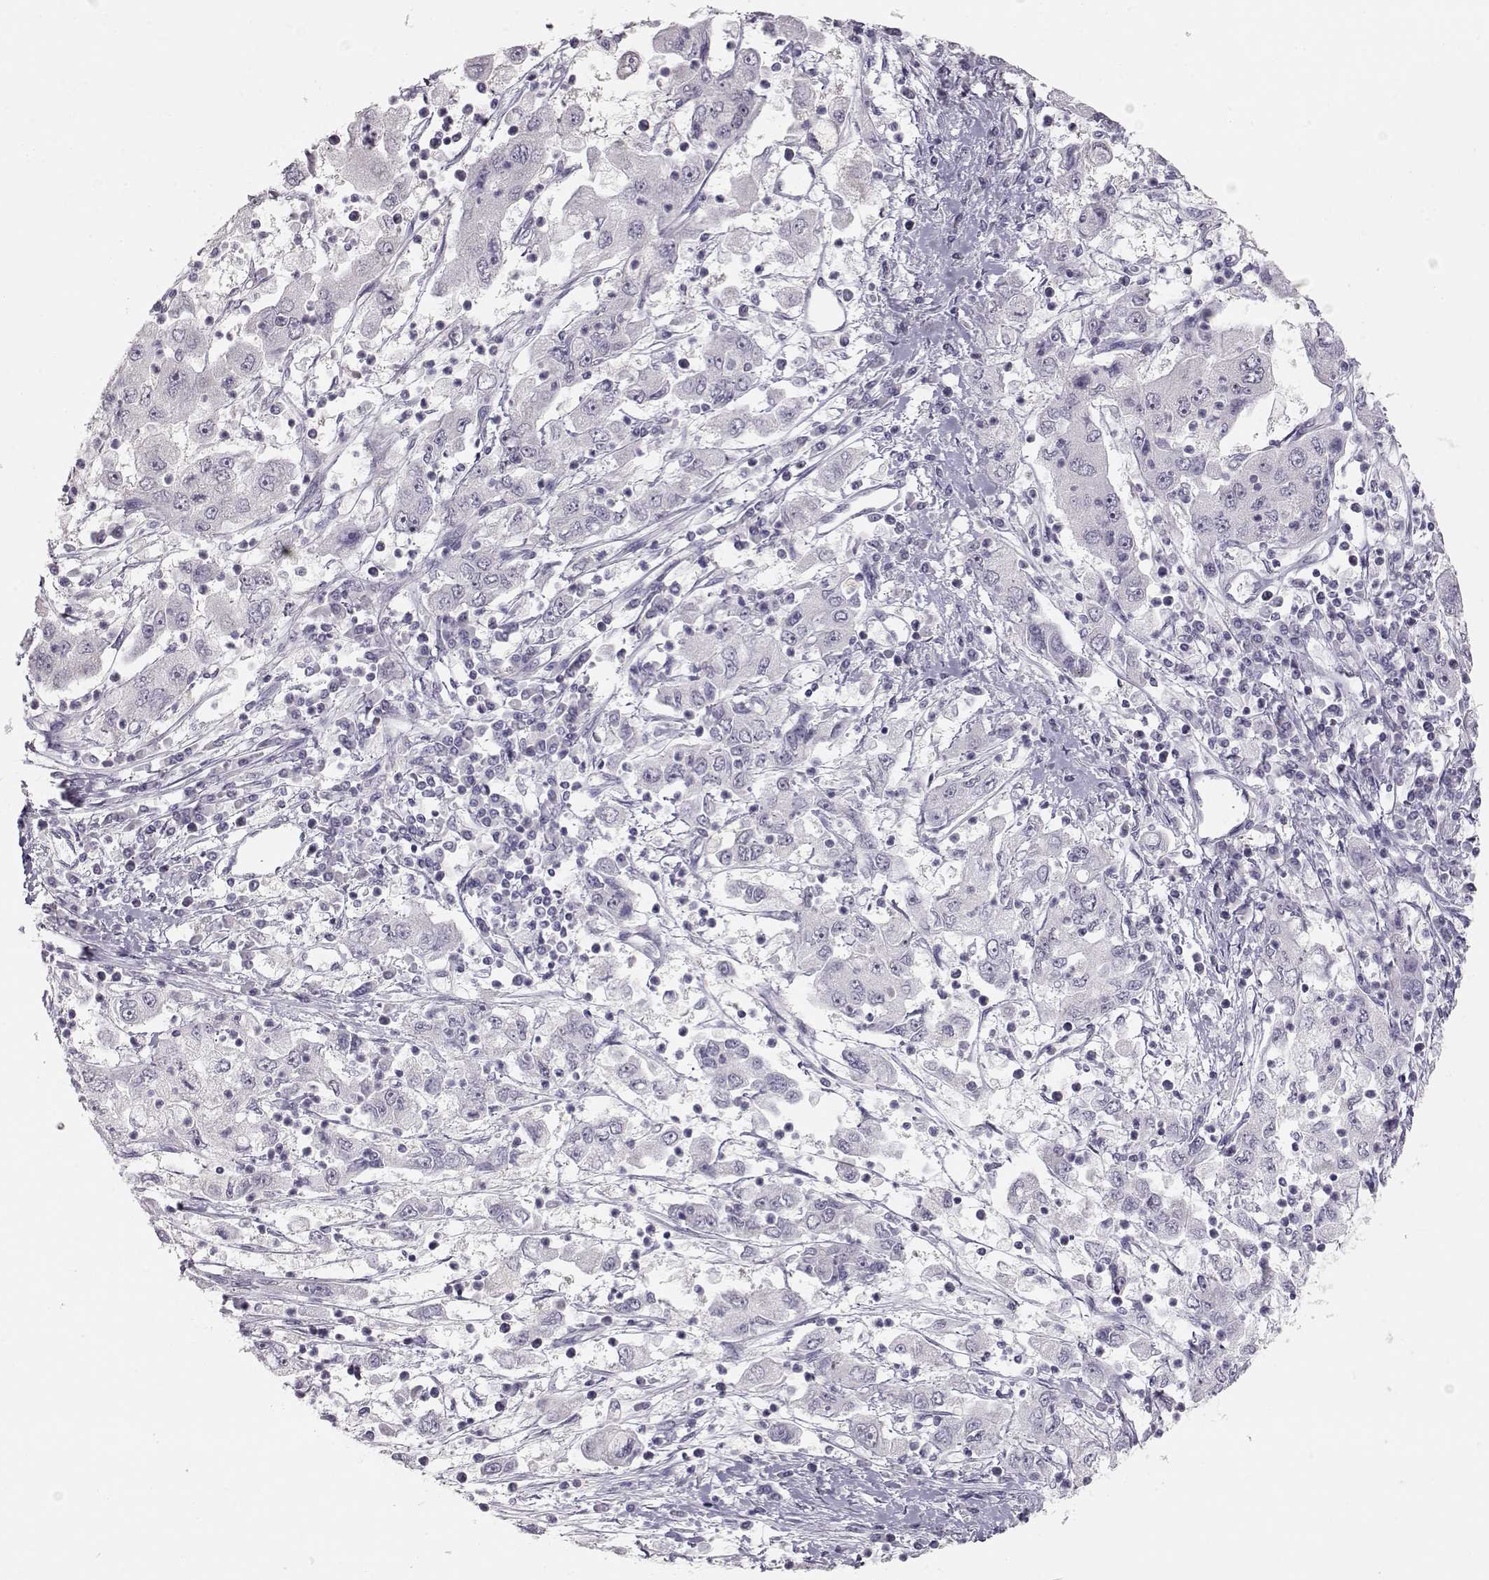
{"staining": {"intensity": "negative", "quantity": "none", "location": "none"}, "tissue": "cervical cancer", "cell_type": "Tumor cells", "image_type": "cancer", "snomed": [{"axis": "morphology", "description": "Squamous cell carcinoma, NOS"}, {"axis": "topography", "description": "Cervix"}], "caption": "This micrograph is of squamous cell carcinoma (cervical) stained with immunohistochemistry (IHC) to label a protein in brown with the nuclei are counter-stained blue. There is no staining in tumor cells. (DAB immunohistochemistry (IHC), high magnification).", "gene": "FAM205A", "patient": {"sex": "female", "age": 36}}